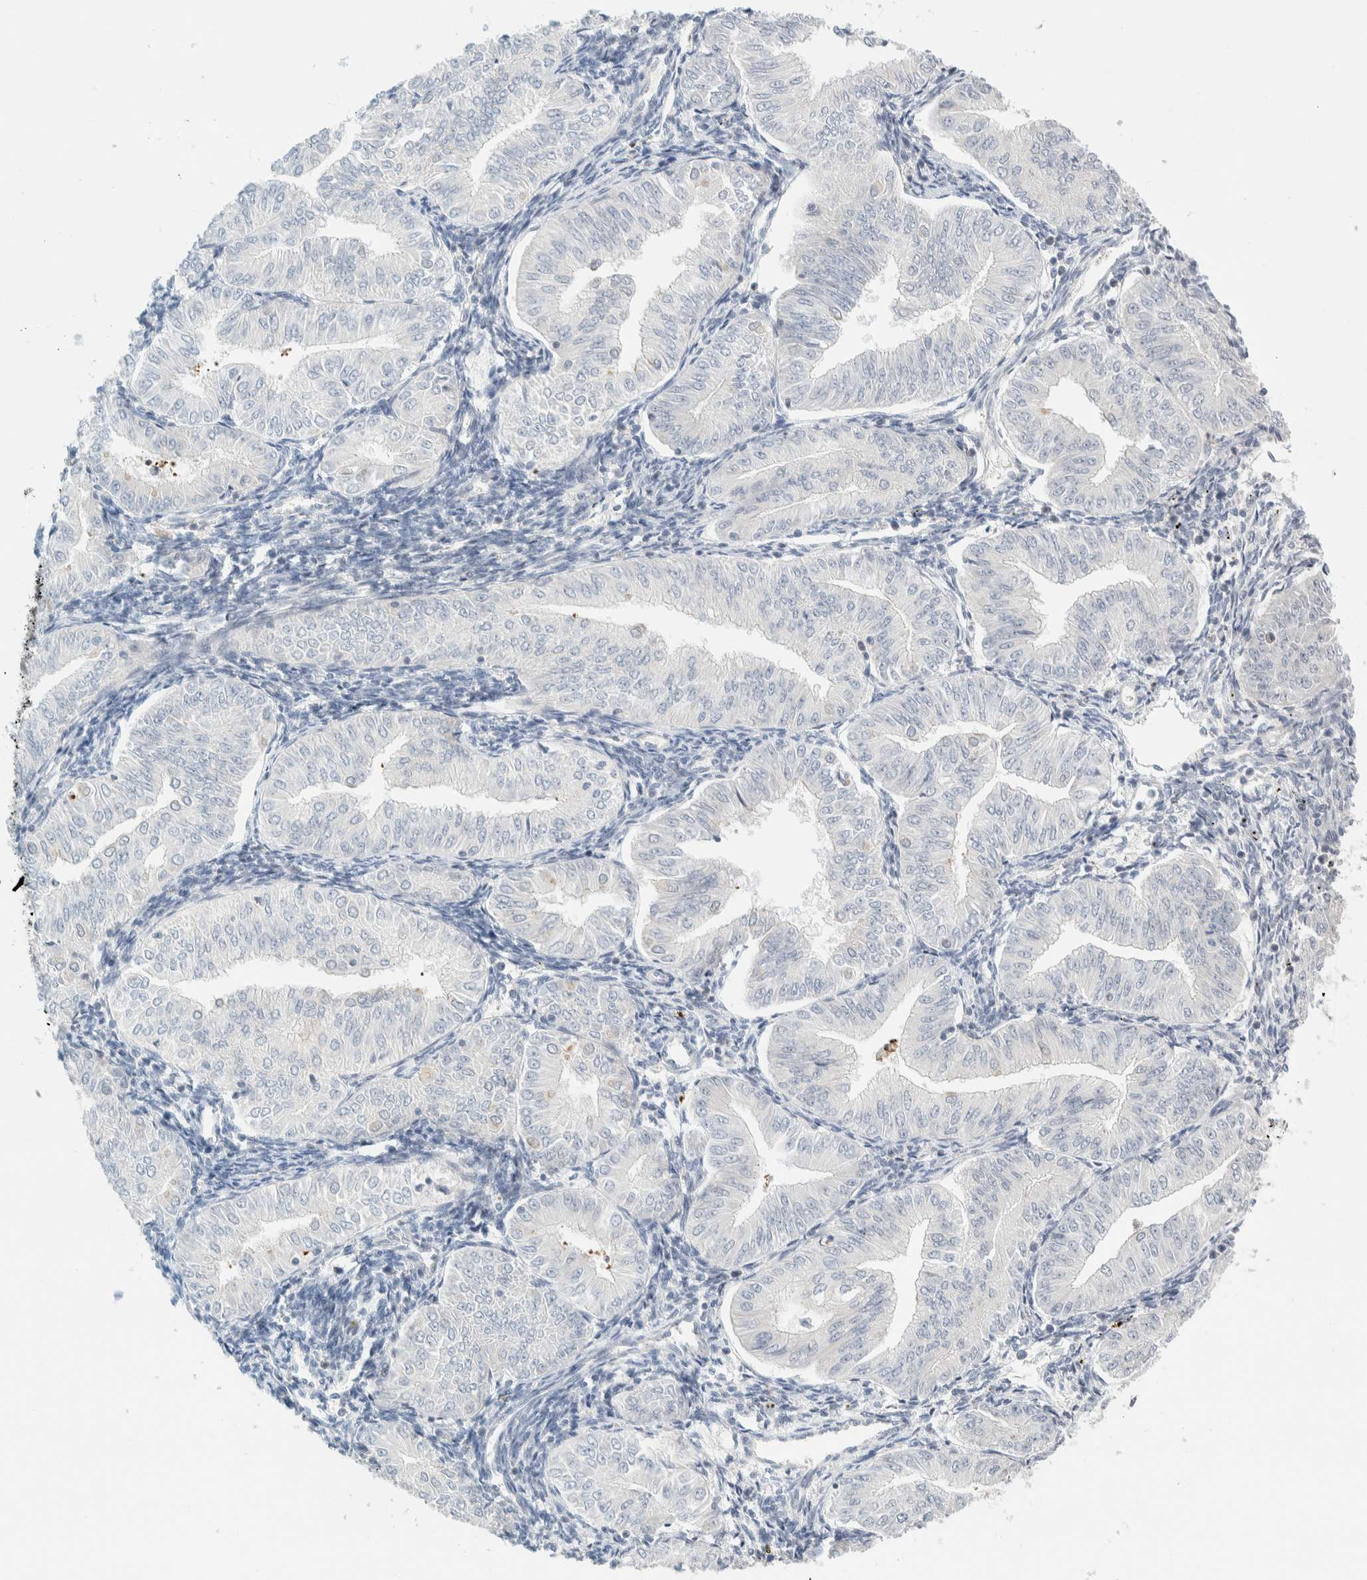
{"staining": {"intensity": "negative", "quantity": "none", "location": "none"}, "tissue": "endometrial cancer", "cell_type": "Tumor cells", "image_type": "cancer", "snomed": [{"axis": "morphology", "description": "Normal tissue, NOS"}, {"axis": "morphology", "description": "Adenocarcinoma, NOS"}, {"axis": "topography", "description": "Endometrium"}], "caption": "IHC image of endometrial cancer (adenocarcinoma) stained for a protein (brown), which demonstrates no positivity in tumor cells. (Brightfield microscopy of DAB (3,3'-diaminobenzidine) immunohistochemistry (IHC) at high magnification).", "gene": "PCYT2", "patient": {"sex": "female", "age": 53}}